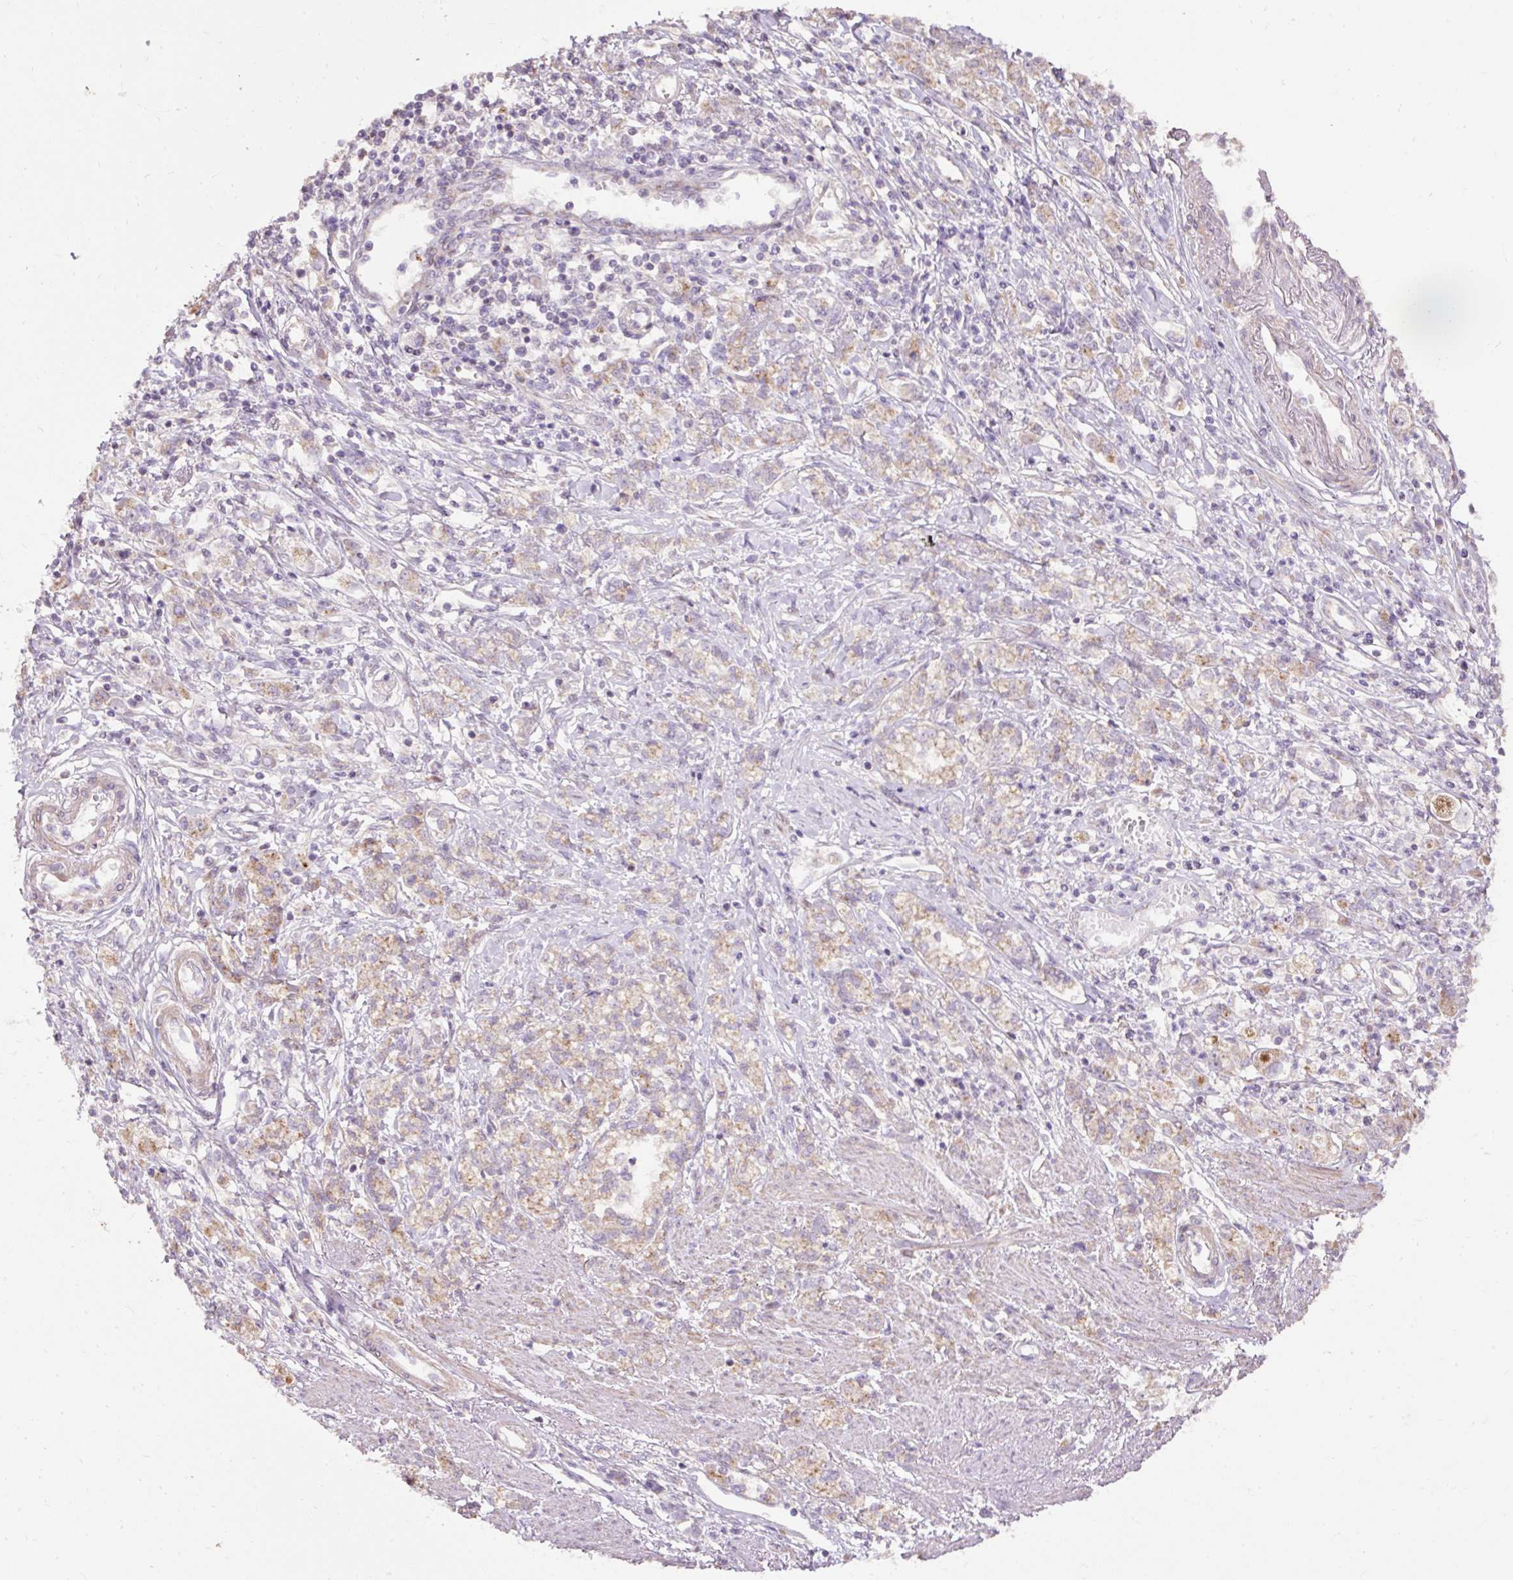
{"staining": {"intensity": "moderate", "quantity": "<25%", "location": "cytoplasmic/membranous"}, "tissue": "stomach cancer", "cell_type": "Tumor cells", "image_type": "cancer", "snomed": [{"axis": "morphology", "description": "Adenocarcinoma, NOS"}, {"axis": "topography", "description": "Stomach"}], "caption": "Human stomach adenocarcinoma stained with a protein marker reveals moderate staining in tumor cells.", "gene": "ABR", "patient": {"sex": "female", "age": 76}}